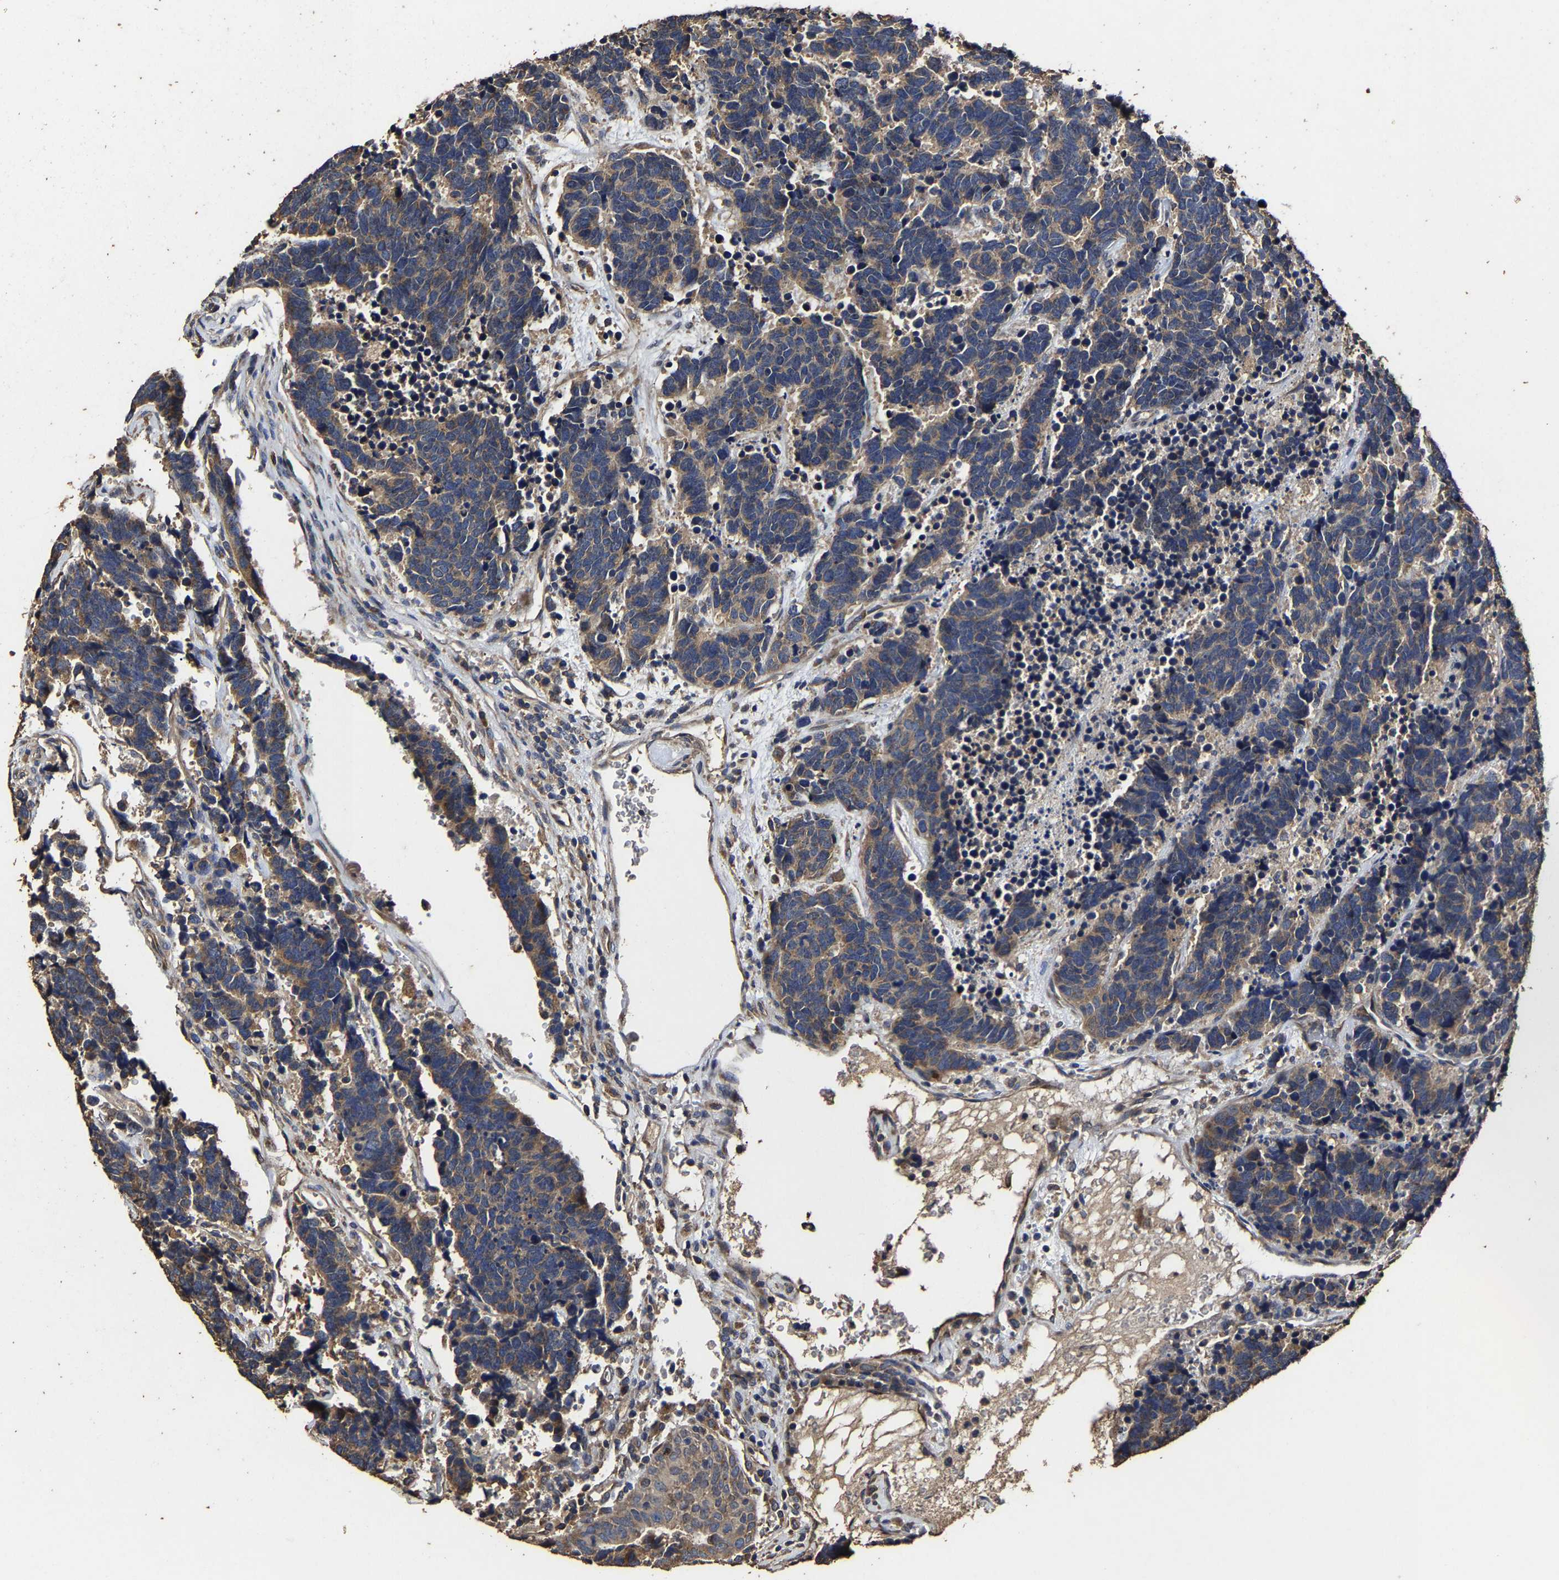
{"staining": {"intensity": "weak", "quantity": ">75%", "location": "cytoplasmic/membranous"}, "tissue": "carcinoid", "cell_type": "Tumor cells", "image_type": "cancer", "snomed": [{"axis": "morphology", "description": "Carcinoma, NOS"}, {"axis": "morphology", "description": "Carcinoid, malignant, NOS"}, {"axis": "topography", "description": "Urinary bladder"}], "caption": "Protein expression analysis of human carcinoid reveals weak cytoplasmic/membranous staining in approximately >75% of tumor cells. Using DAB (3,3'-diaminobenzidine) (brown) and hematoxylin (blue) stains, captured at high magnification using brightfield microscopy.", "gene": "PPM1K", "patient": {"sex": "male", "age": 57}}